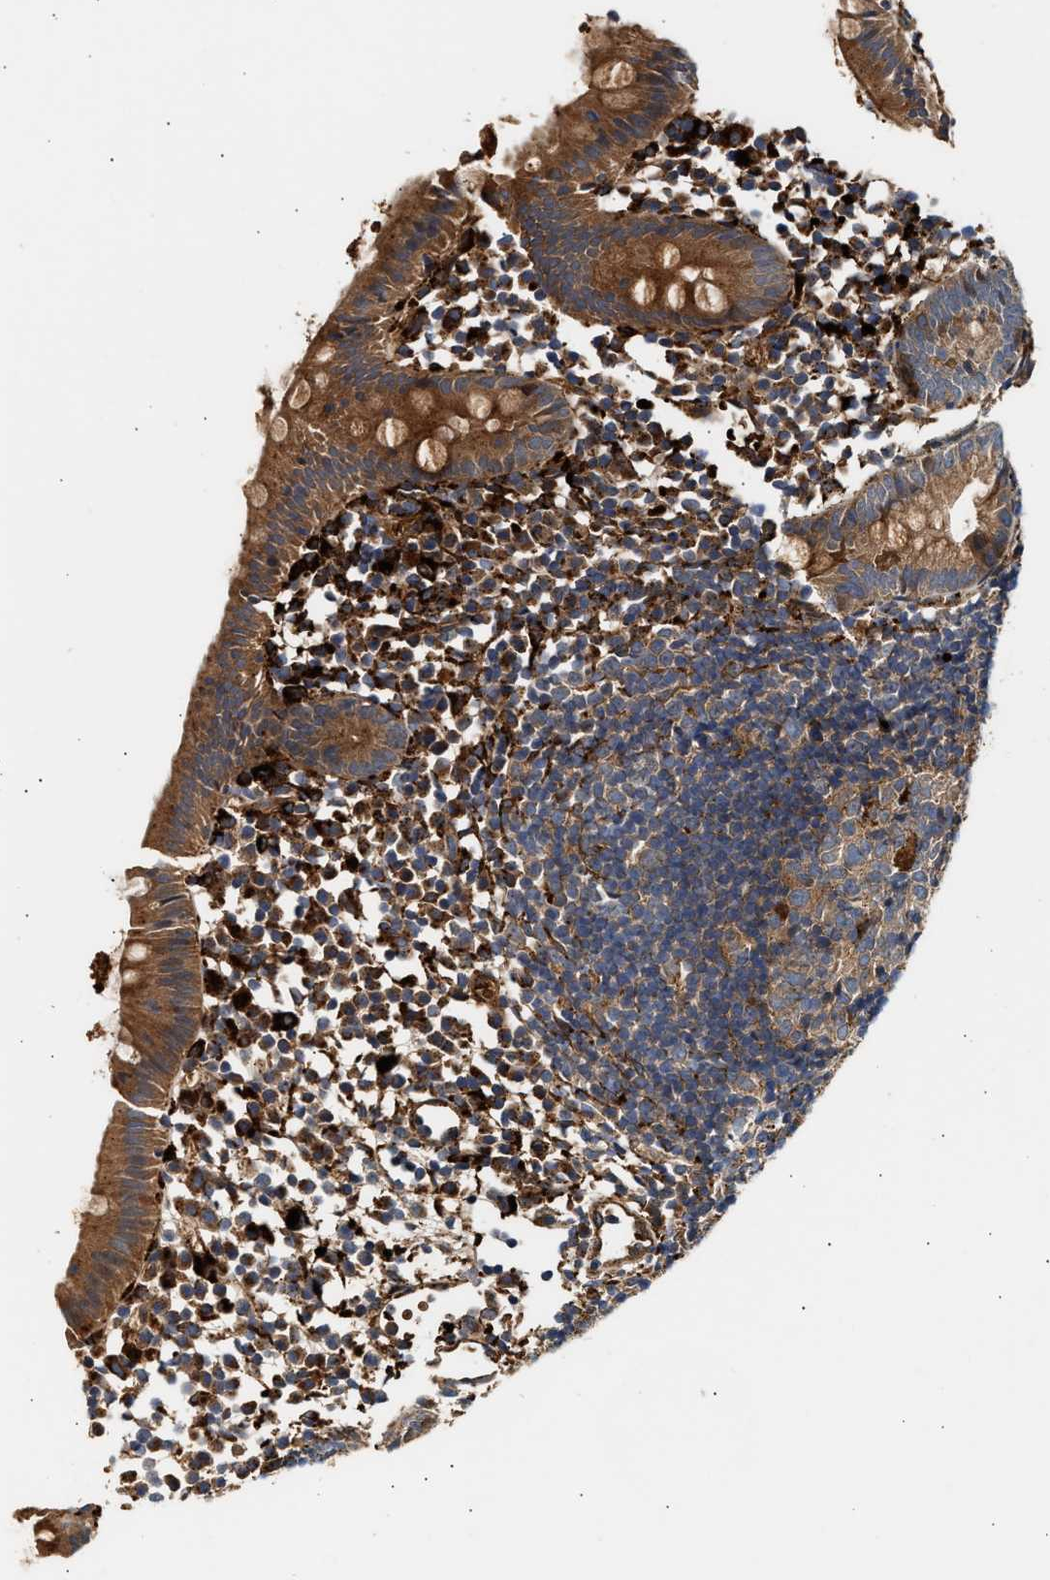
{"staining": {"intensity": "moderate", "quantity": ">75%", "location": "cytoplasmic/membranous"}, "tissue": "appendix", "cell_type": "Glandular cells", "image_type": "normal", "snomed": [{"axis": "morphology", "description": "Normal tissue, NOS"}, {"axis": "topography", "description": "Appendix"}], "caption": "The immunohistochemical stain shows moderate cytoplasmic/membranous positivity in glandular cells of normal appendix.", "gene": "PLD3", "patient": {"sex": "female", "age": 20}}